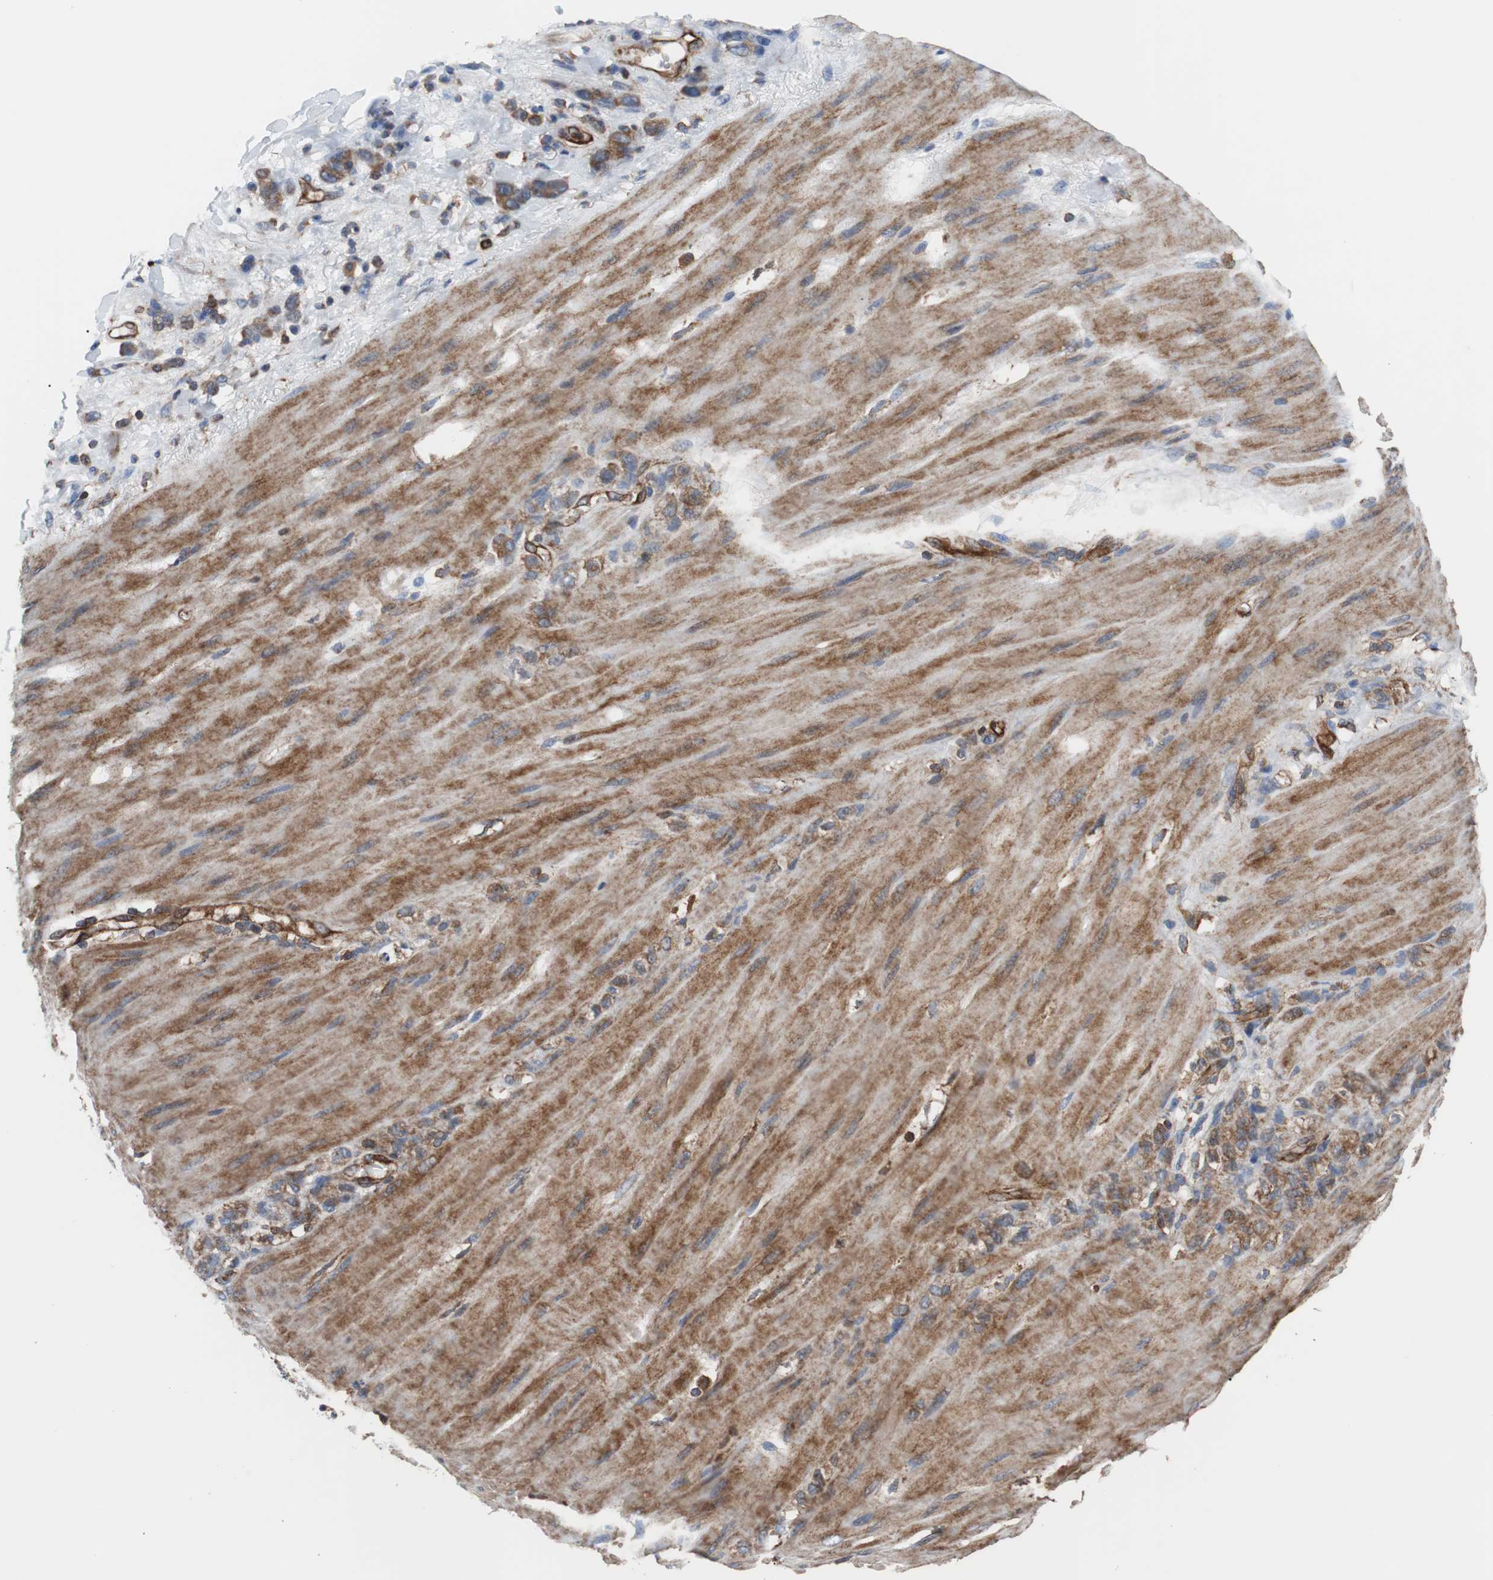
{"staining": {"intensity": "moderate", "quantity": ">75%", "location": "cytoplasmic/membranous"}, "tissue": "stomach cancer", "cell_type": "Tumor cells", "image_type": "cancer", "snomed": [{"axis": "morphology", "description": "Adenocarcinoma, NOS"}, {"axis": "topography", "description": "Stomach"}], "caption": "Human adenocarcinoma (stomach) stained for a protein (brown) exhibits moderate cytoplasmic/membranous positive staining in approximately >75% of tumor cells.", "gene": "PLCG2", "patient": {"sex": "male", "age": 82}}